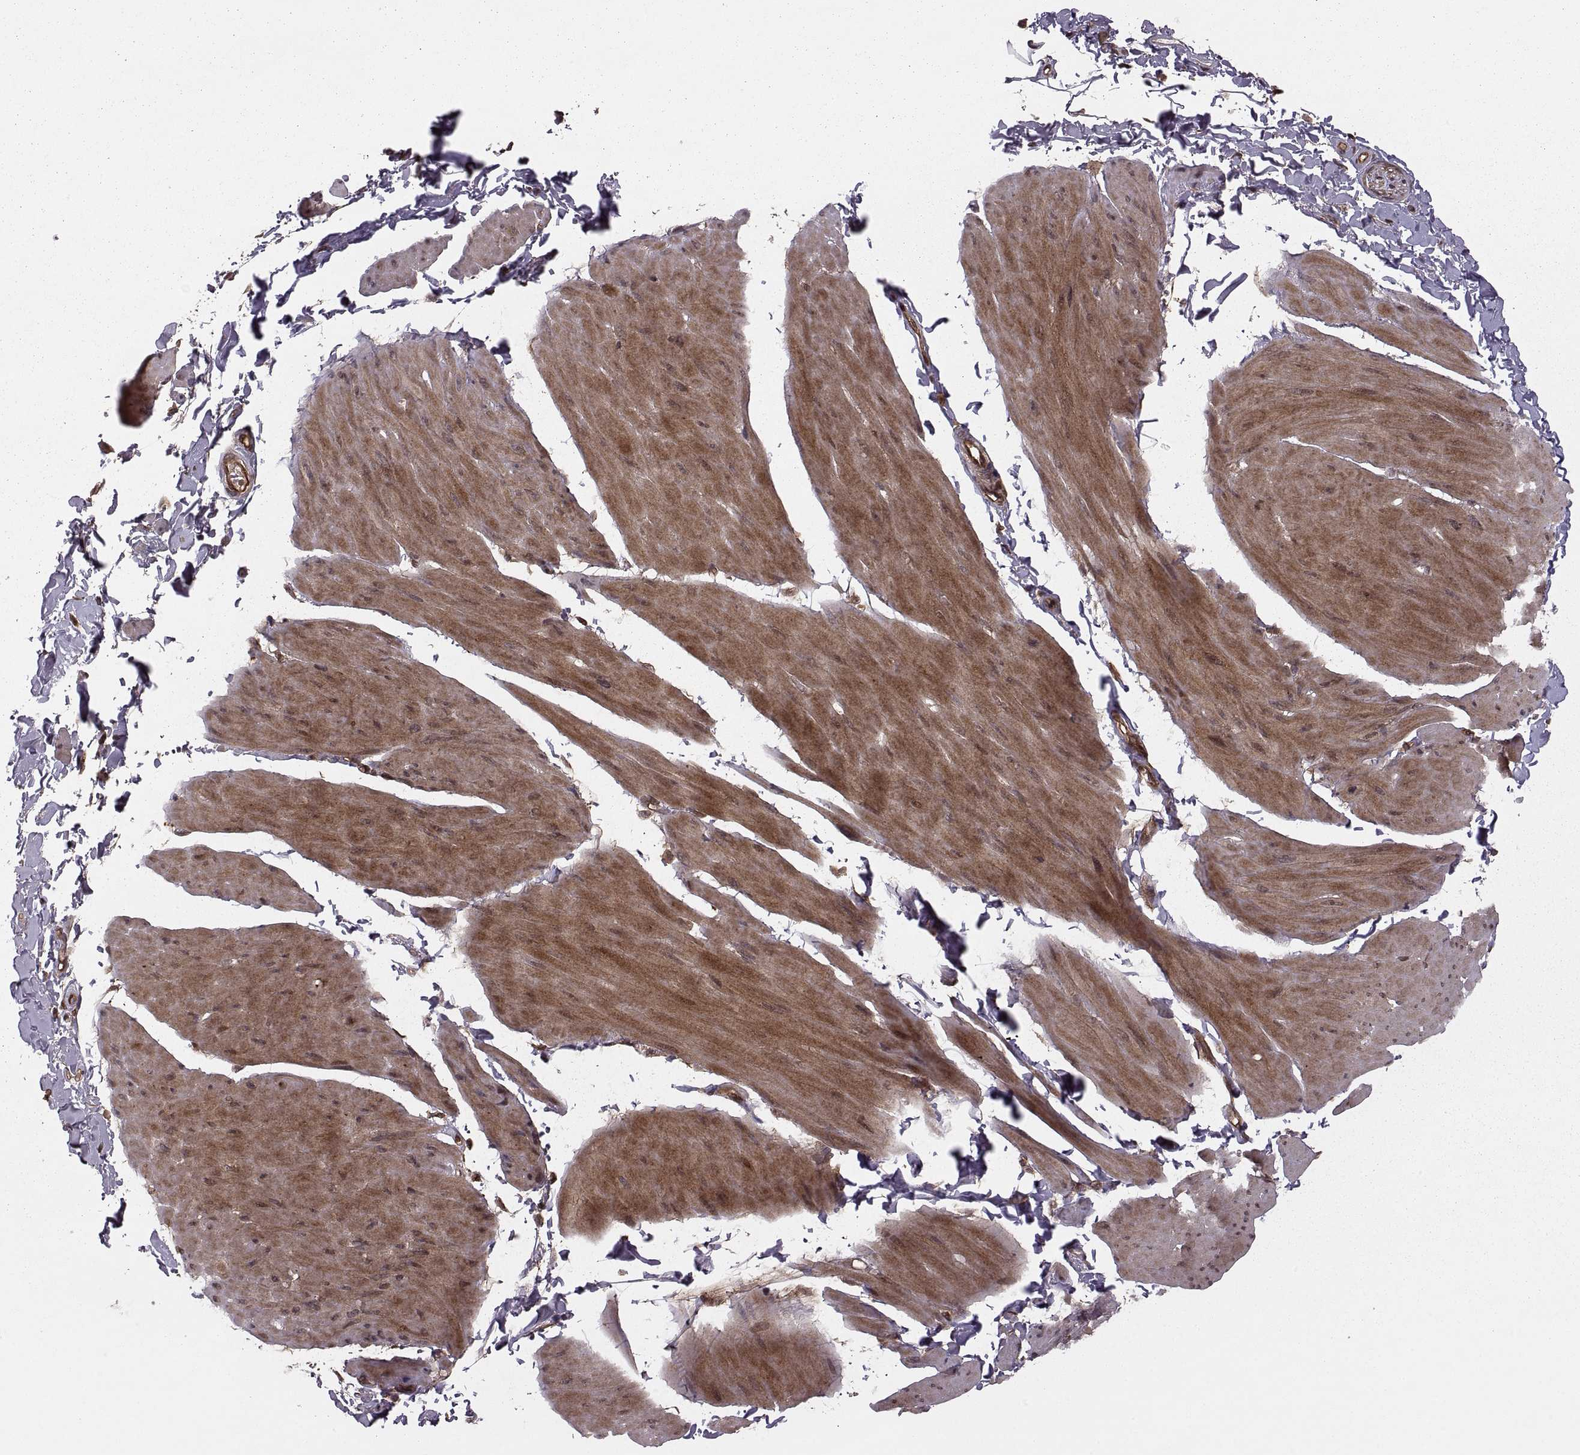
{"staining": {"intensity": "moderate", "quantity": ">75%", "location": "cytoplasmic/membranous"}, "tissue": "smooth muscle", "cell_type": "Smooth muscle cells", "image_type": "normal", "snomed": [{"axis": "morphology", "description": "Normal tissue, NOS"}, {"axis": "topography", "description": "Adipose tissue"}, {"axis": "topography", "description": "Smooth muscle"}, {"axis": "topography", "description": "Peripheral nerve tissue"}], "caption": "Protein staining demonstrates moderate cytoplasmic/membranous expression in about >75% of smooth muscle cells in benign smooth muscle. The staining was performed using DAB to visualize the protein expression in brown, while the nuclei were stained in blue with hematoxylin (Magnification: 20x).", "gene": "DEDD", "patient": {"sex": "male", "age": 83}}